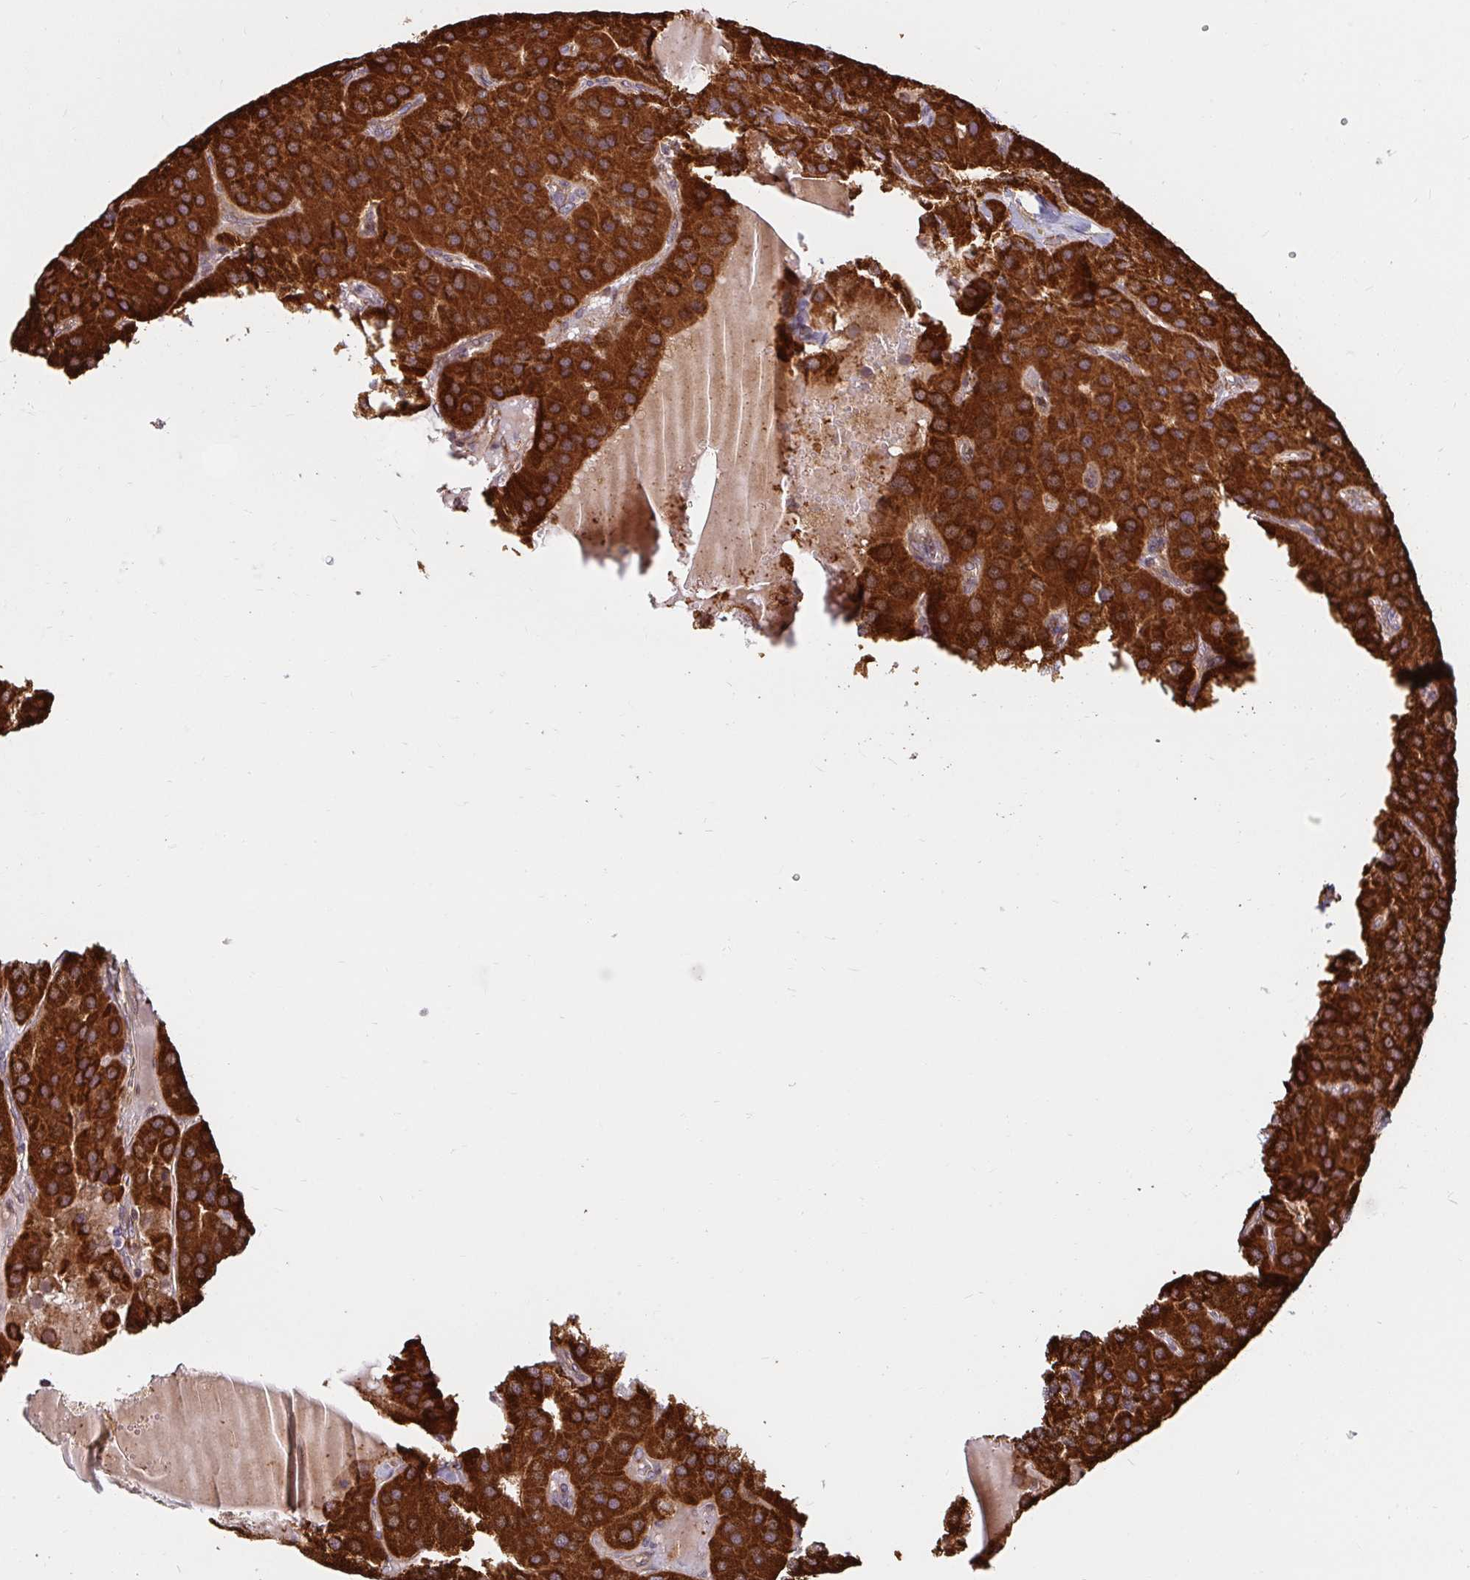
{"staining": {"intensity": "strong", "quantity": ">75%", "location": "cytoplasmic/membranous"}, "tissue": "parathyroid gland", "cell_type": "Glandular cells", "image_type": "normal", "snomed": [{"axis": "morphology", "description": "Normal tissue, NOS"}, {"axis": "morphology", "description": "Adenoma, NOS"}, {"axis": "topography", "description": "Parathyroid gland"}], "caption": "This is an image of immunohistochemistry (IHC) staining of benign parathyroid gland, which shows strong expression in the cytoplasmic/membranous of glandular cells.", "gene": "BTF3", "patient": {"sex": "female", "age": 86}}